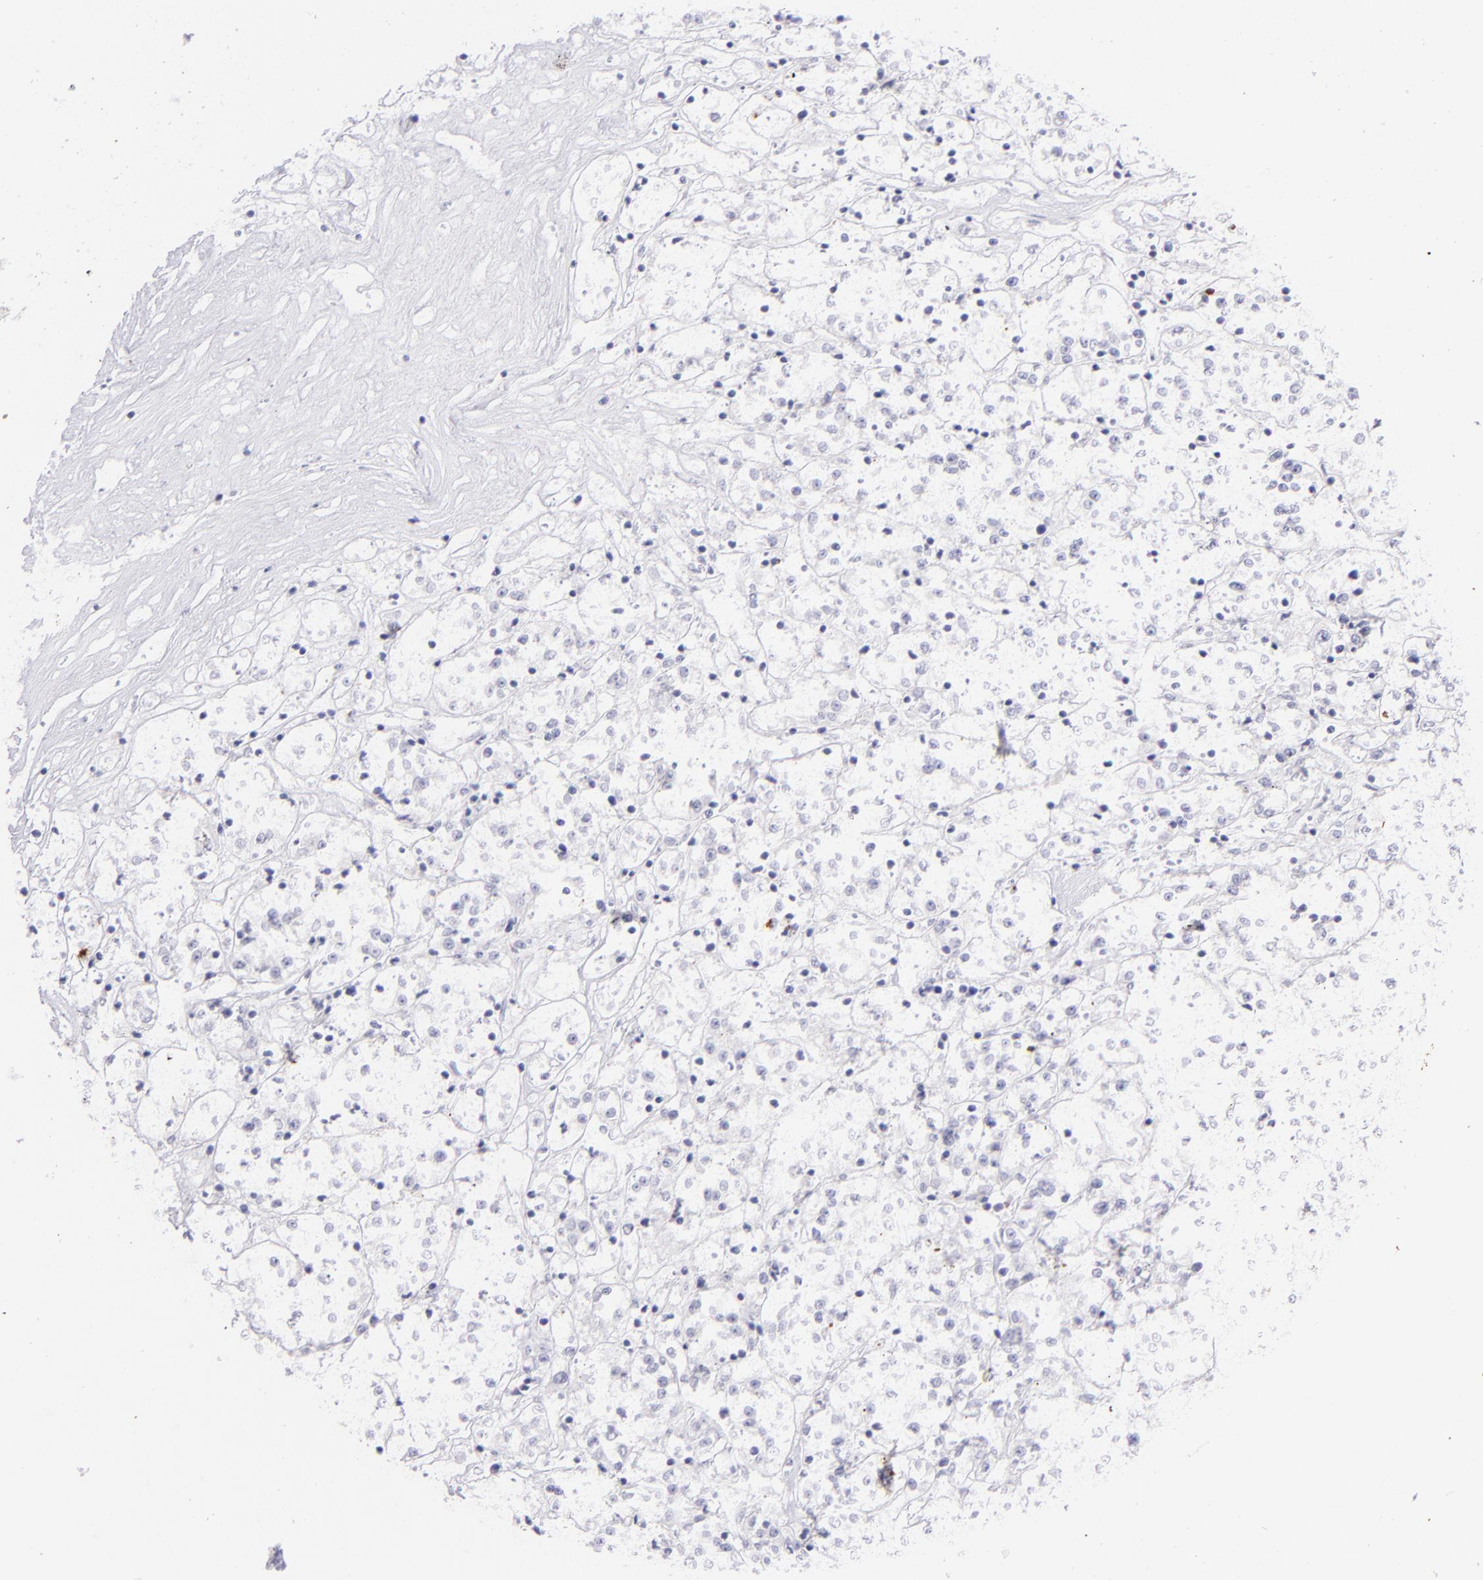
{"staining": {"intensity": "negative", "quantity": "none", "location": "none"}, "tissue": "renal cancer", "cell_type": "Tumor cells", "image_type": "cancer", "snomed": [{"axis": "morphology", "description": "Adenocarcinoma, NOS"}, {"axis": "topography", "description": "Kidney"}], "caption": "An image of renal cancer stained for a protein exhibits no brown staining in tumor cells.", "gene": "CD69", "patient": {"sex": "female", "age": 76}}